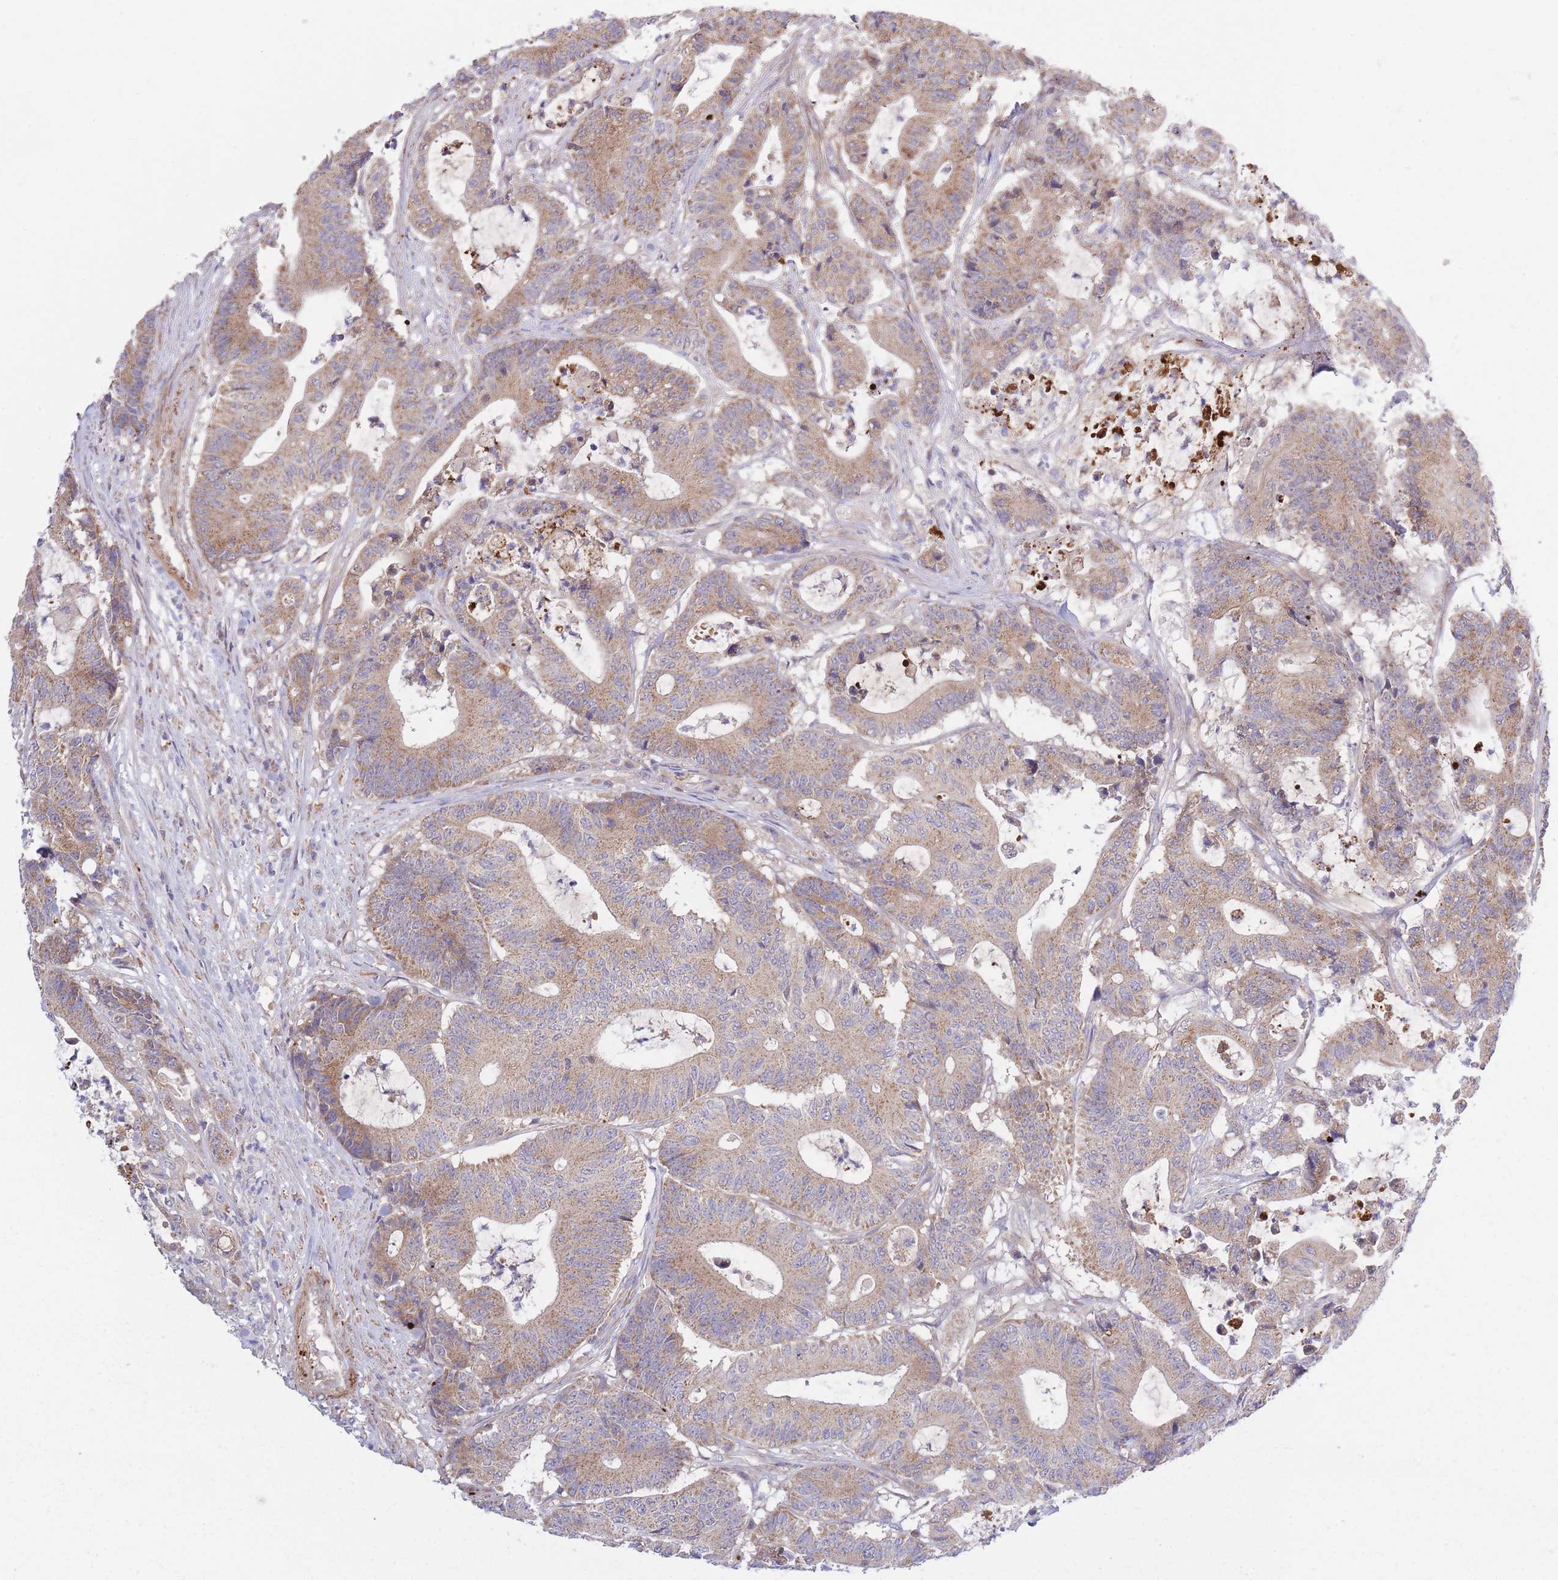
{"staining": {"intensity": "moderate", "quantity": ">75%", "location": "cytoplasmic/membranous"}, "tissue": "colorectal cancer", "cell_type": "Tumor cells", "image_type": "cancer", "snomed": [{"axis": "morphology", "description": "Adenocarcinoma, NOS"}, {"axis": "topography", "description": "Colon"}], "caption": "Immunohistochemistry (IHC) staining of colorectal adenocarcinoma, which demonstrates medium levels of moderate cytoplasmic/membranous staining in about >75% of tumor cells indicating moderate cytoplasmic/membranous protein staining. The staining was performed using DAB (brown) for protein detection and nuclei were counterstained in hematoxylin (blue).", "gene": "ATP13A2", "patient": {"sex": "female", "age": 84}}